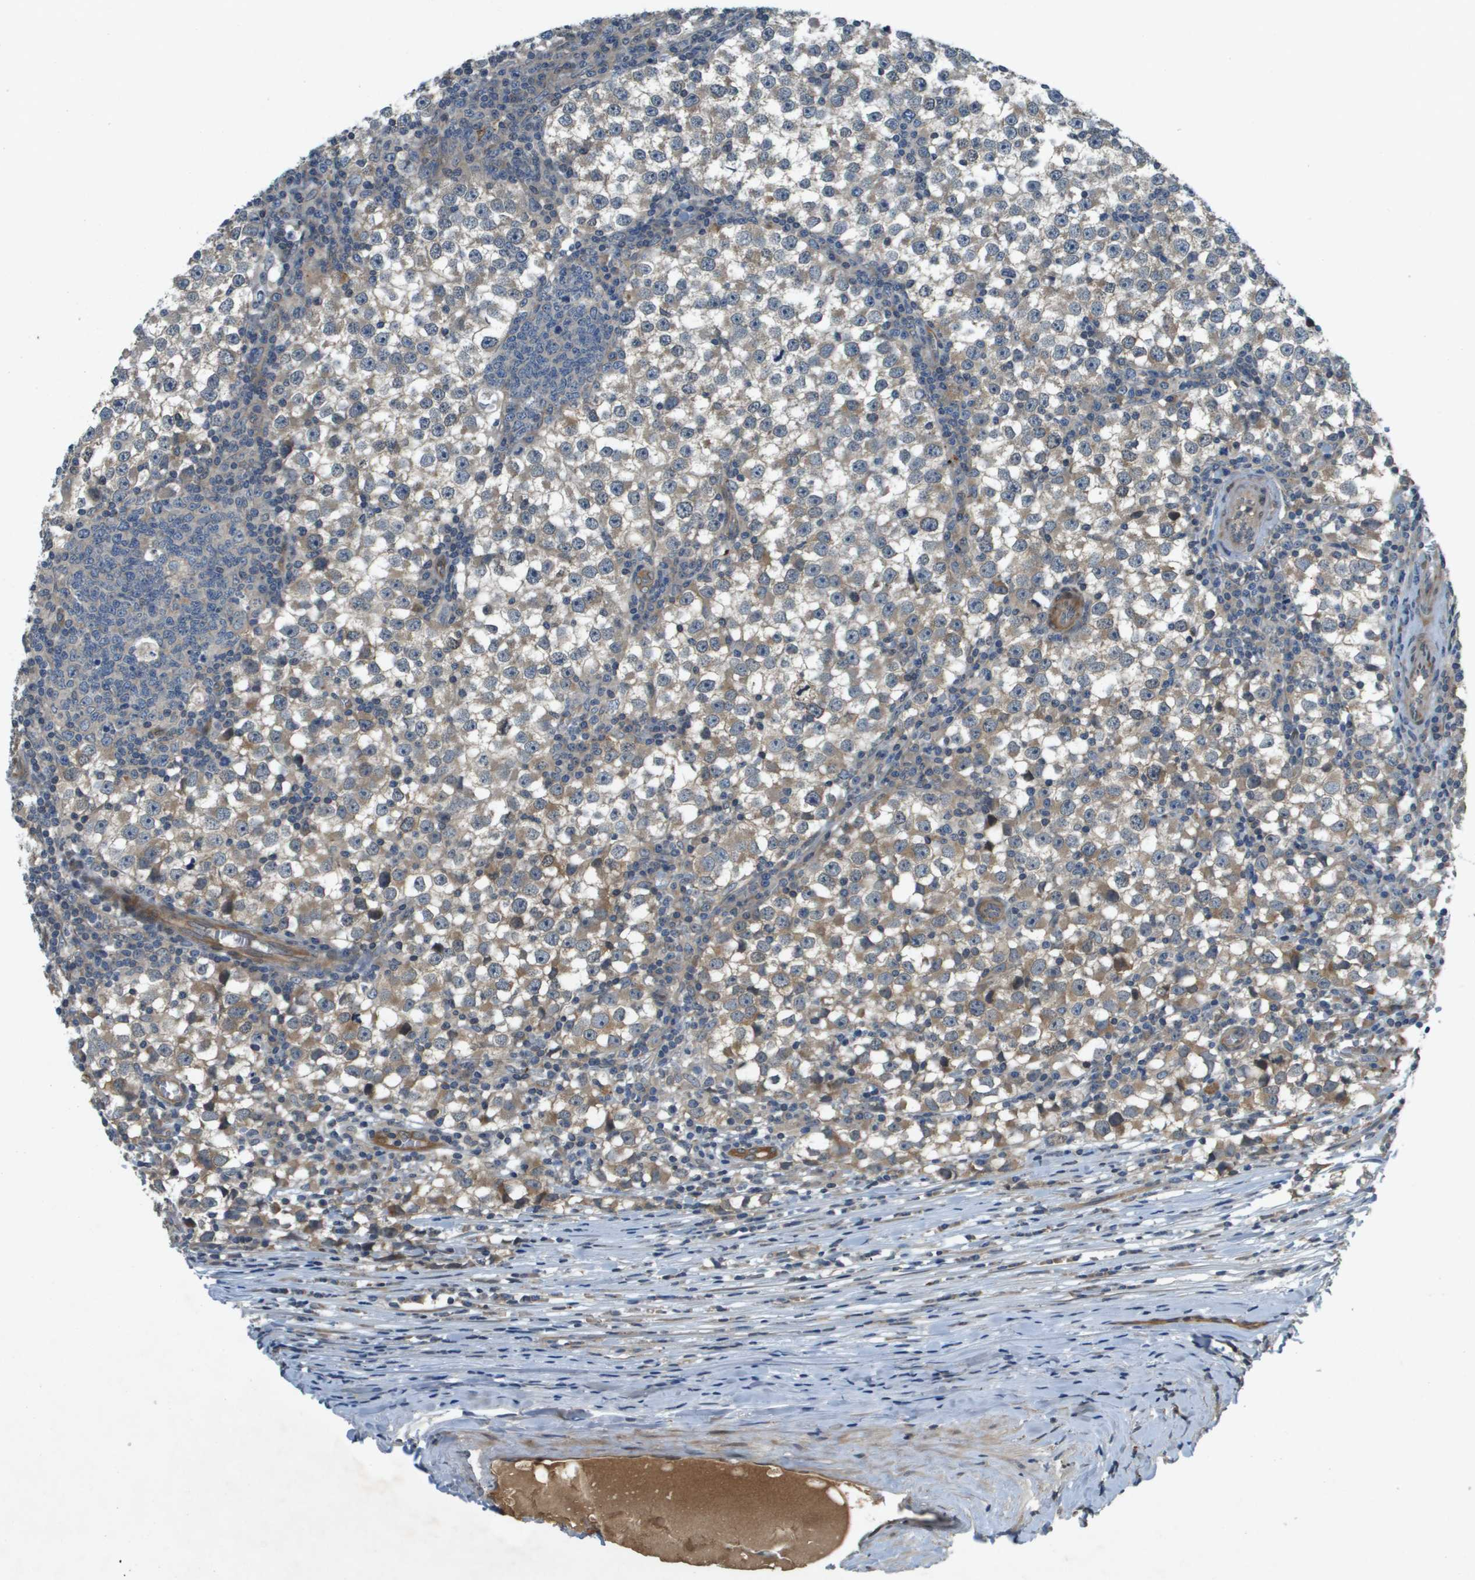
{"staining": {"intensity": "moderate", "quantity": "25%-75%", "location": "cytoplasmic/membranous"}, "tissue": "testis cancer", "cell_type": "Tumor cells", "image_type": "cancer", "snomed": [{"axis": "morphology", "description": "Seminoma, NOS"}, {"axis": "topography", "description": "Testis"}], "caption": "DAB immunohistochemical staining of testis cancer (seminoma) shows moderate cytoplasmic/membranous protein staining in approximately 25%-75% of tumor cells.", "gene": "PGAP3", "patient": {"sex": "male", "age": 65}}